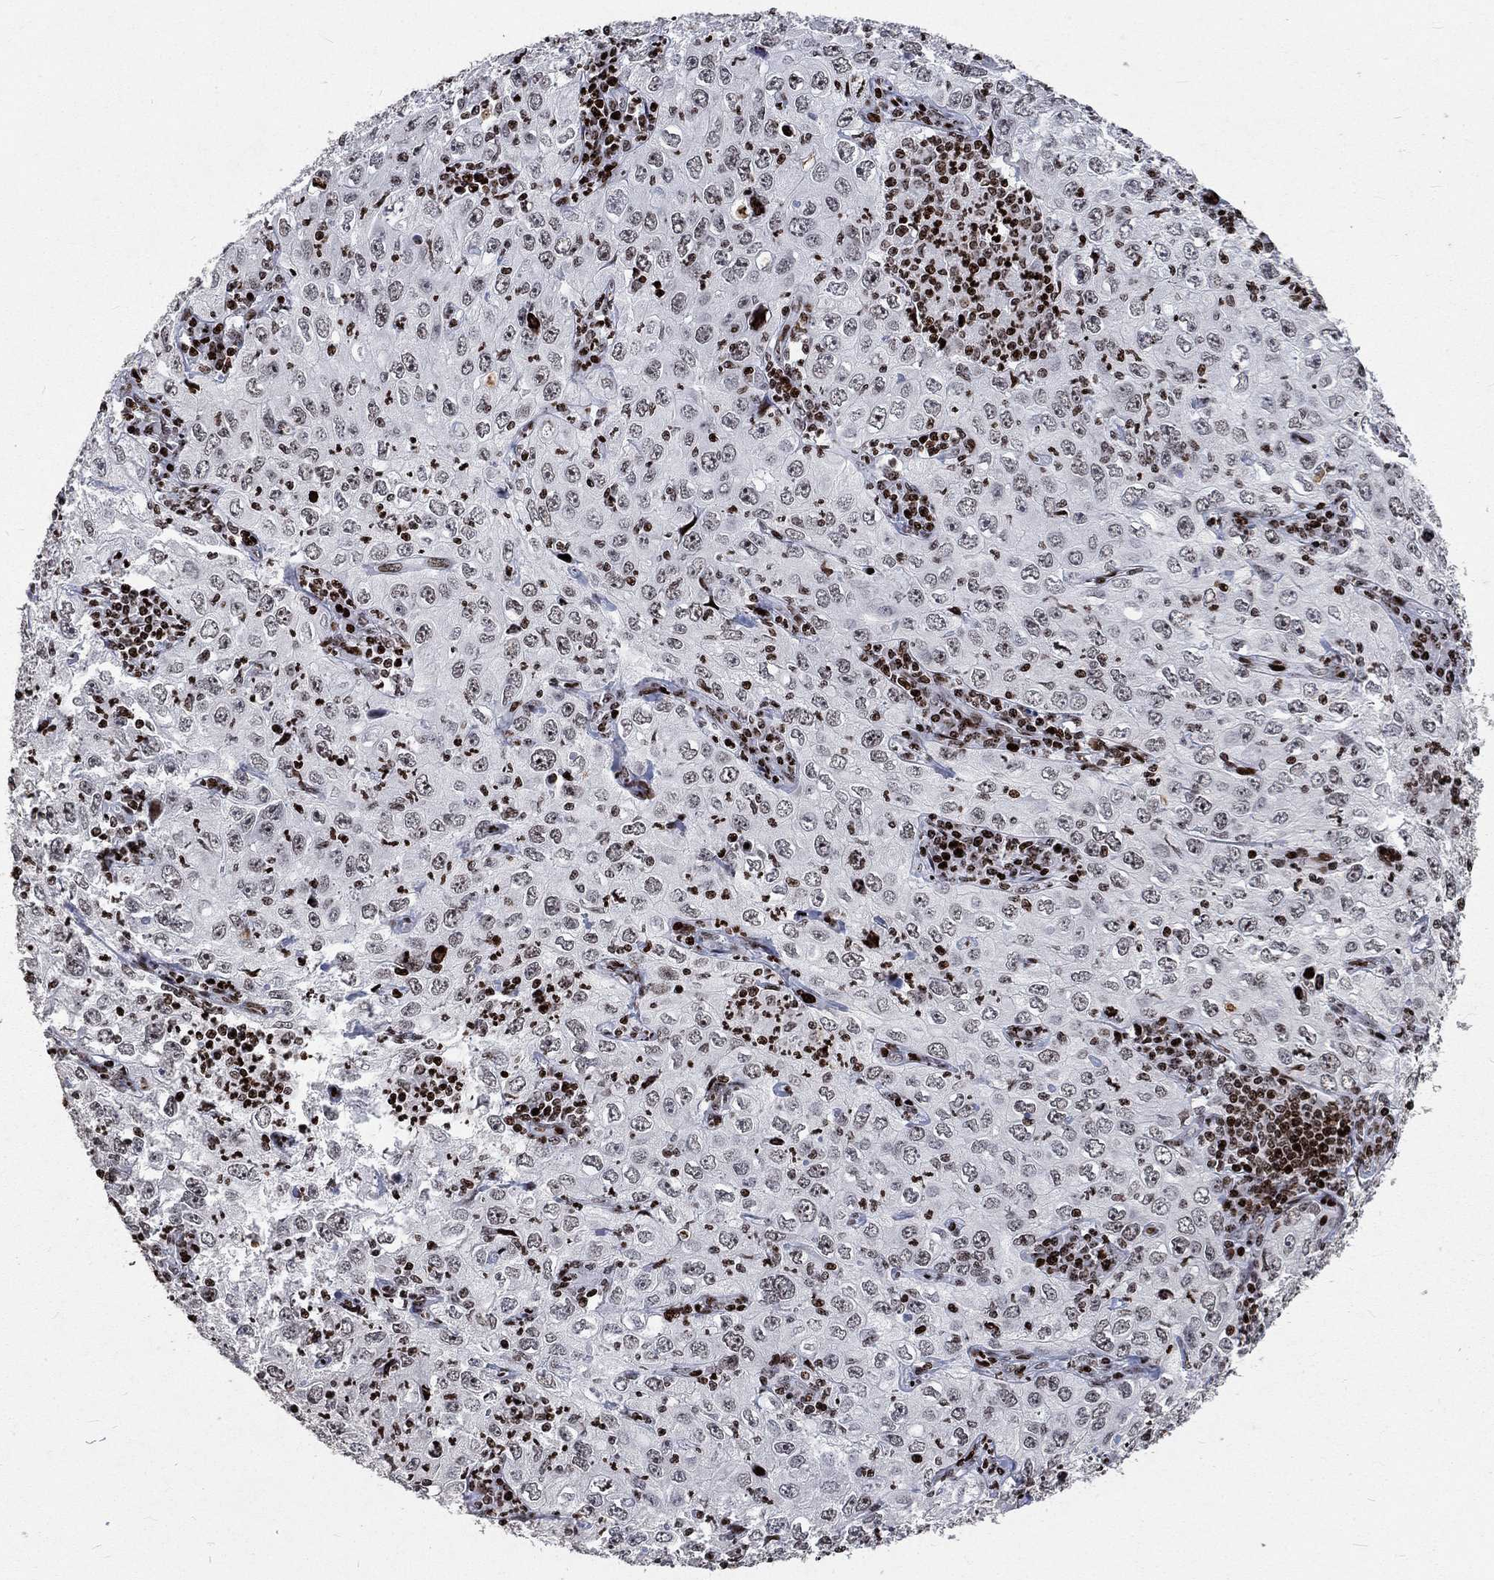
{"staining": {"intensity": "negative", "quantity": "none", "location": "none"}, "tissue": "cervical cancer", "cell_type": "Tumor cells", "image_type": "cancer", "snomed": [{"axis": "morphology", "description": "Squamous cell carcinoma, NOS"}, {"axis": "topography", "description": "Cervix"}], "caption": "High power microscopy image of an immunohistochemistry histopathology image of cervical cancer (squamous cell carcinoma), revealing no significant positivity in tumor cells.", "gene": "SRSF3", "patient": {"sex": "female", "age": 24}}